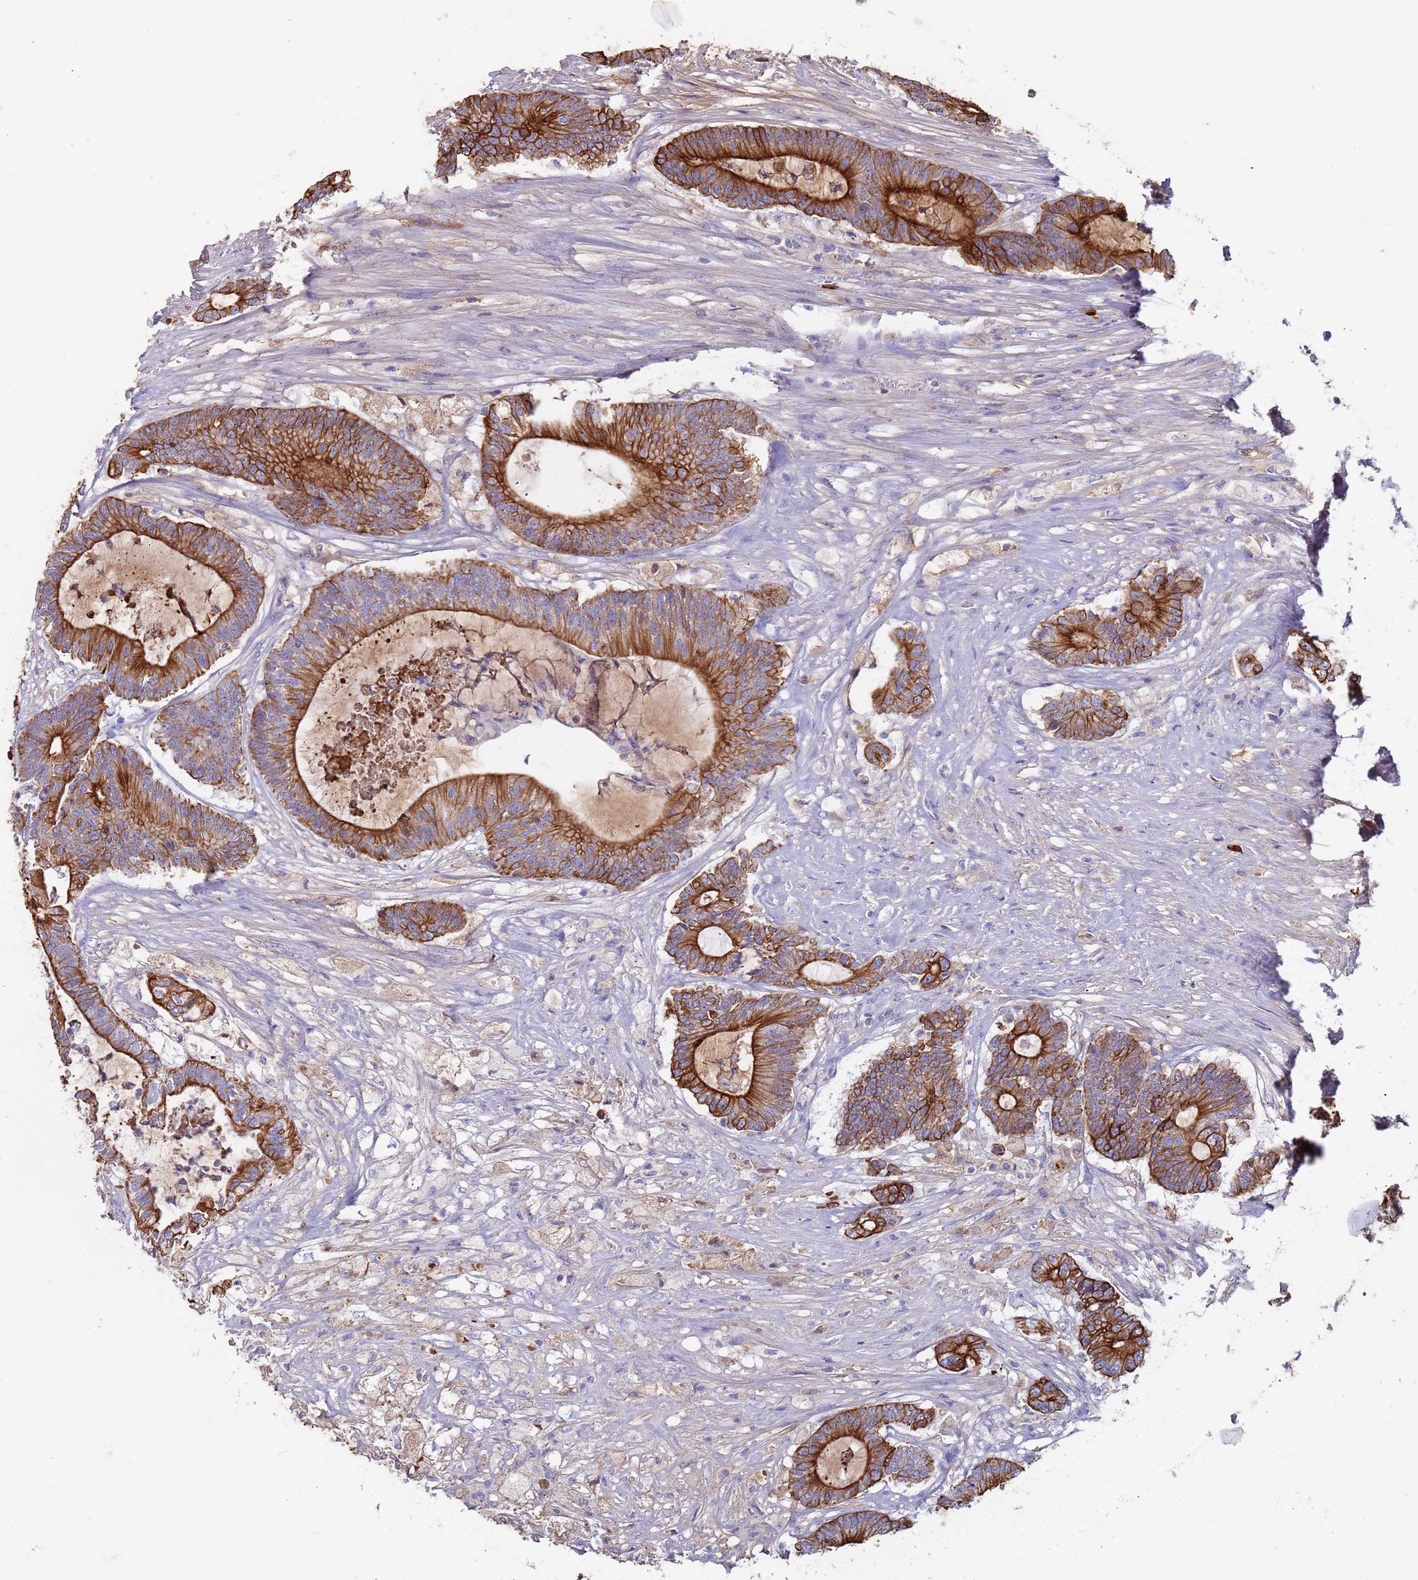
{"staining": {"intensity": "strong", "quantity": "25%-75%", "location": "cytoplasmic/membranous"}, "tissue": "colorectal cancer", "cell_type": "Tumor cells", "image_type": "cancer", "snomed": [{"axis": "morphology", "description": "Adenocarcinoma, NOS"}, {"axis": "topography", "description": "Colon"}], "caption": "Immunohistochemical staining of colorectal cancer (adenocarcinoma) demonstrates high levels of strong cytoplasmic/membranous expression in approximately 25%-75% of tumor cells.", "gene": "CYSLTR2", "patient": {"sex": "female", "age": 84}}